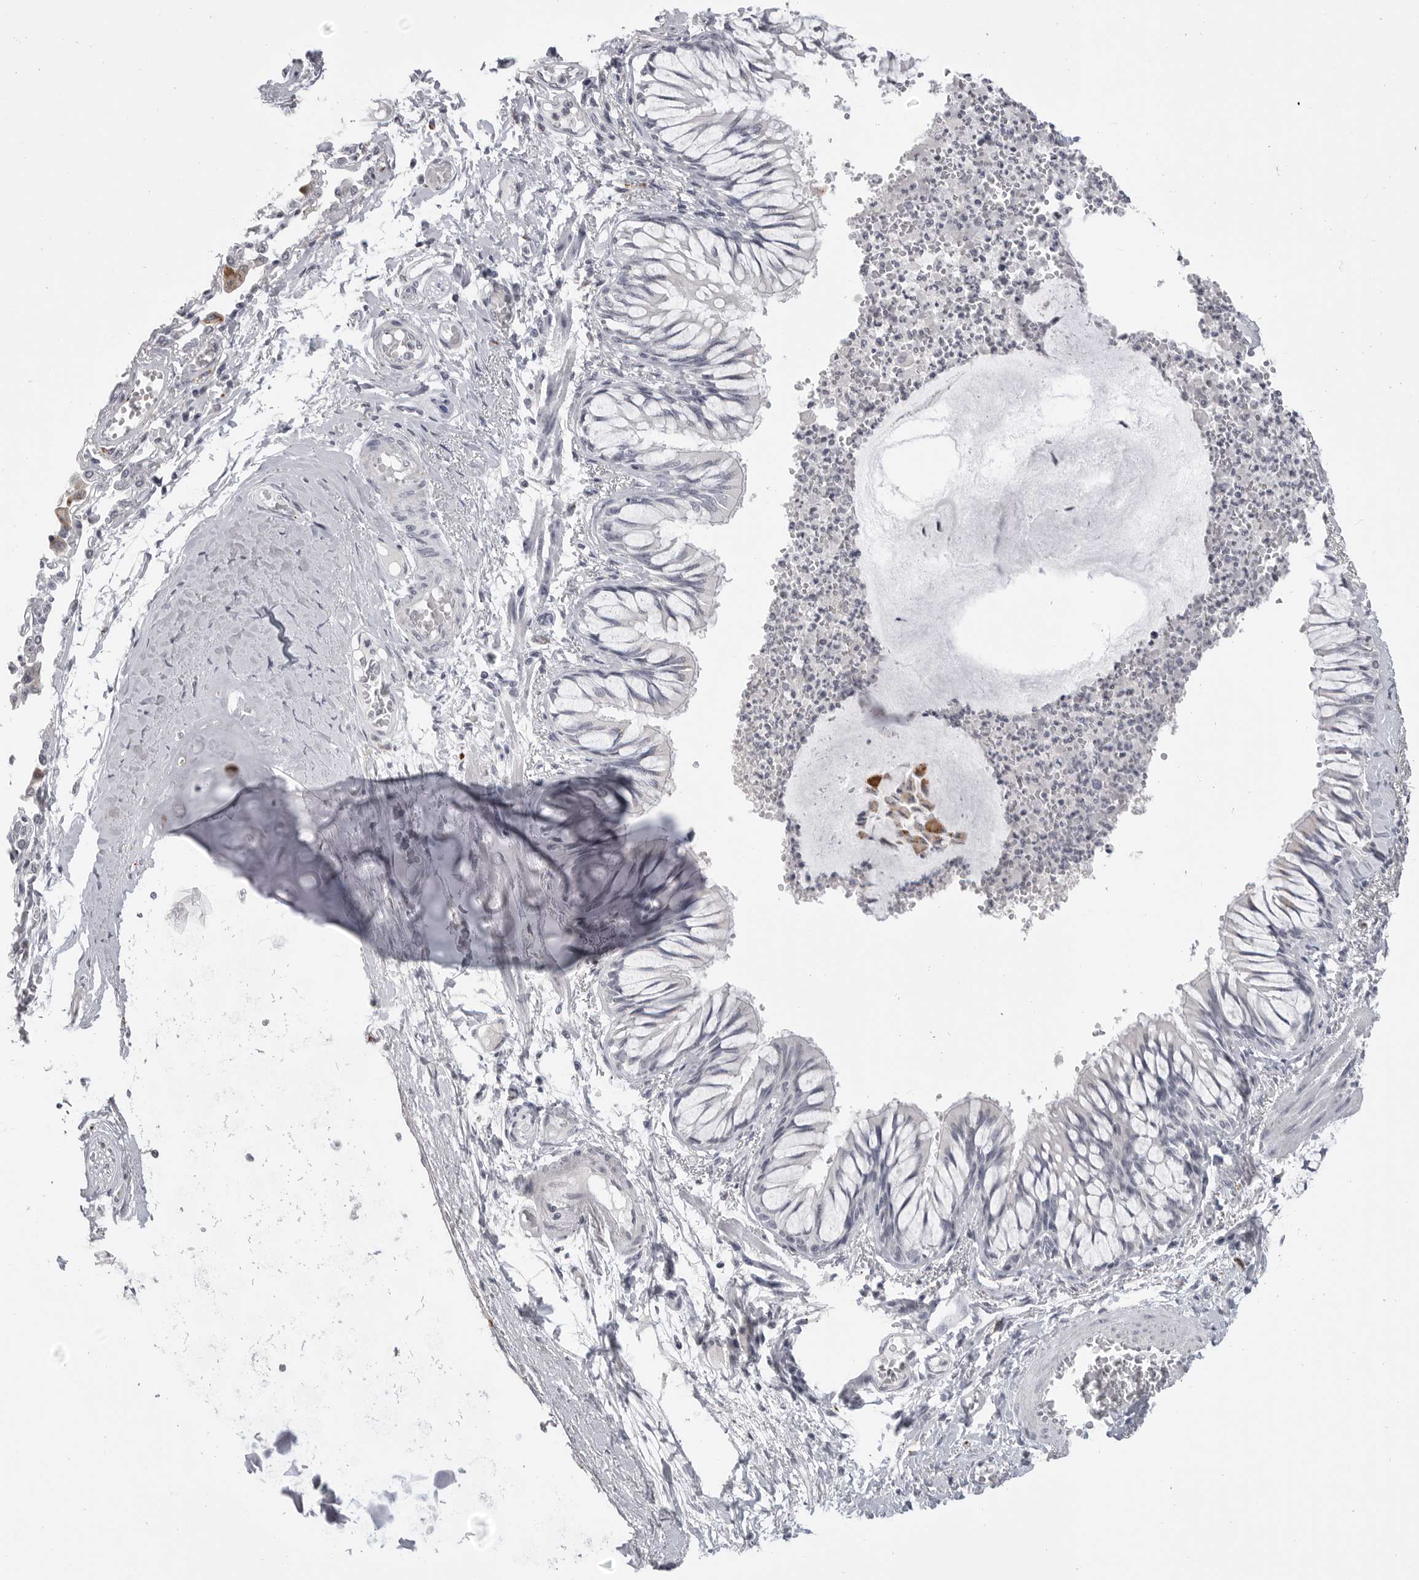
{"staining": {"intensity": "negative", "quantity": "none", "location": "none"}, "tissue": "bronchus", "cell_type": "Respiratory epithelial cells", "image_type": "normal", "snomed": [{"axis": "morphology", "description": "Normal tissue, NOS"}, {"axis": "topography", "description": "Cartilage tissue"}, {"axis": "topography", "description": "Bronchus"}, {"axis": "topography", "description": "Lung"}], "caption": "Immunohistochemistry image of normal bronchus: bronchus stained with DAB (3,3'-diaminobenzidine) reveals no significant protein positivity in respiratory epithelial cells. The staining was performed using DAB to visualize the protein expression in brown, while the nuclei were stained in blue with hematoxylin (Magnification: 20x).", "gene": "PRSS1", "patient": {"sex": "female", "age": 49}}